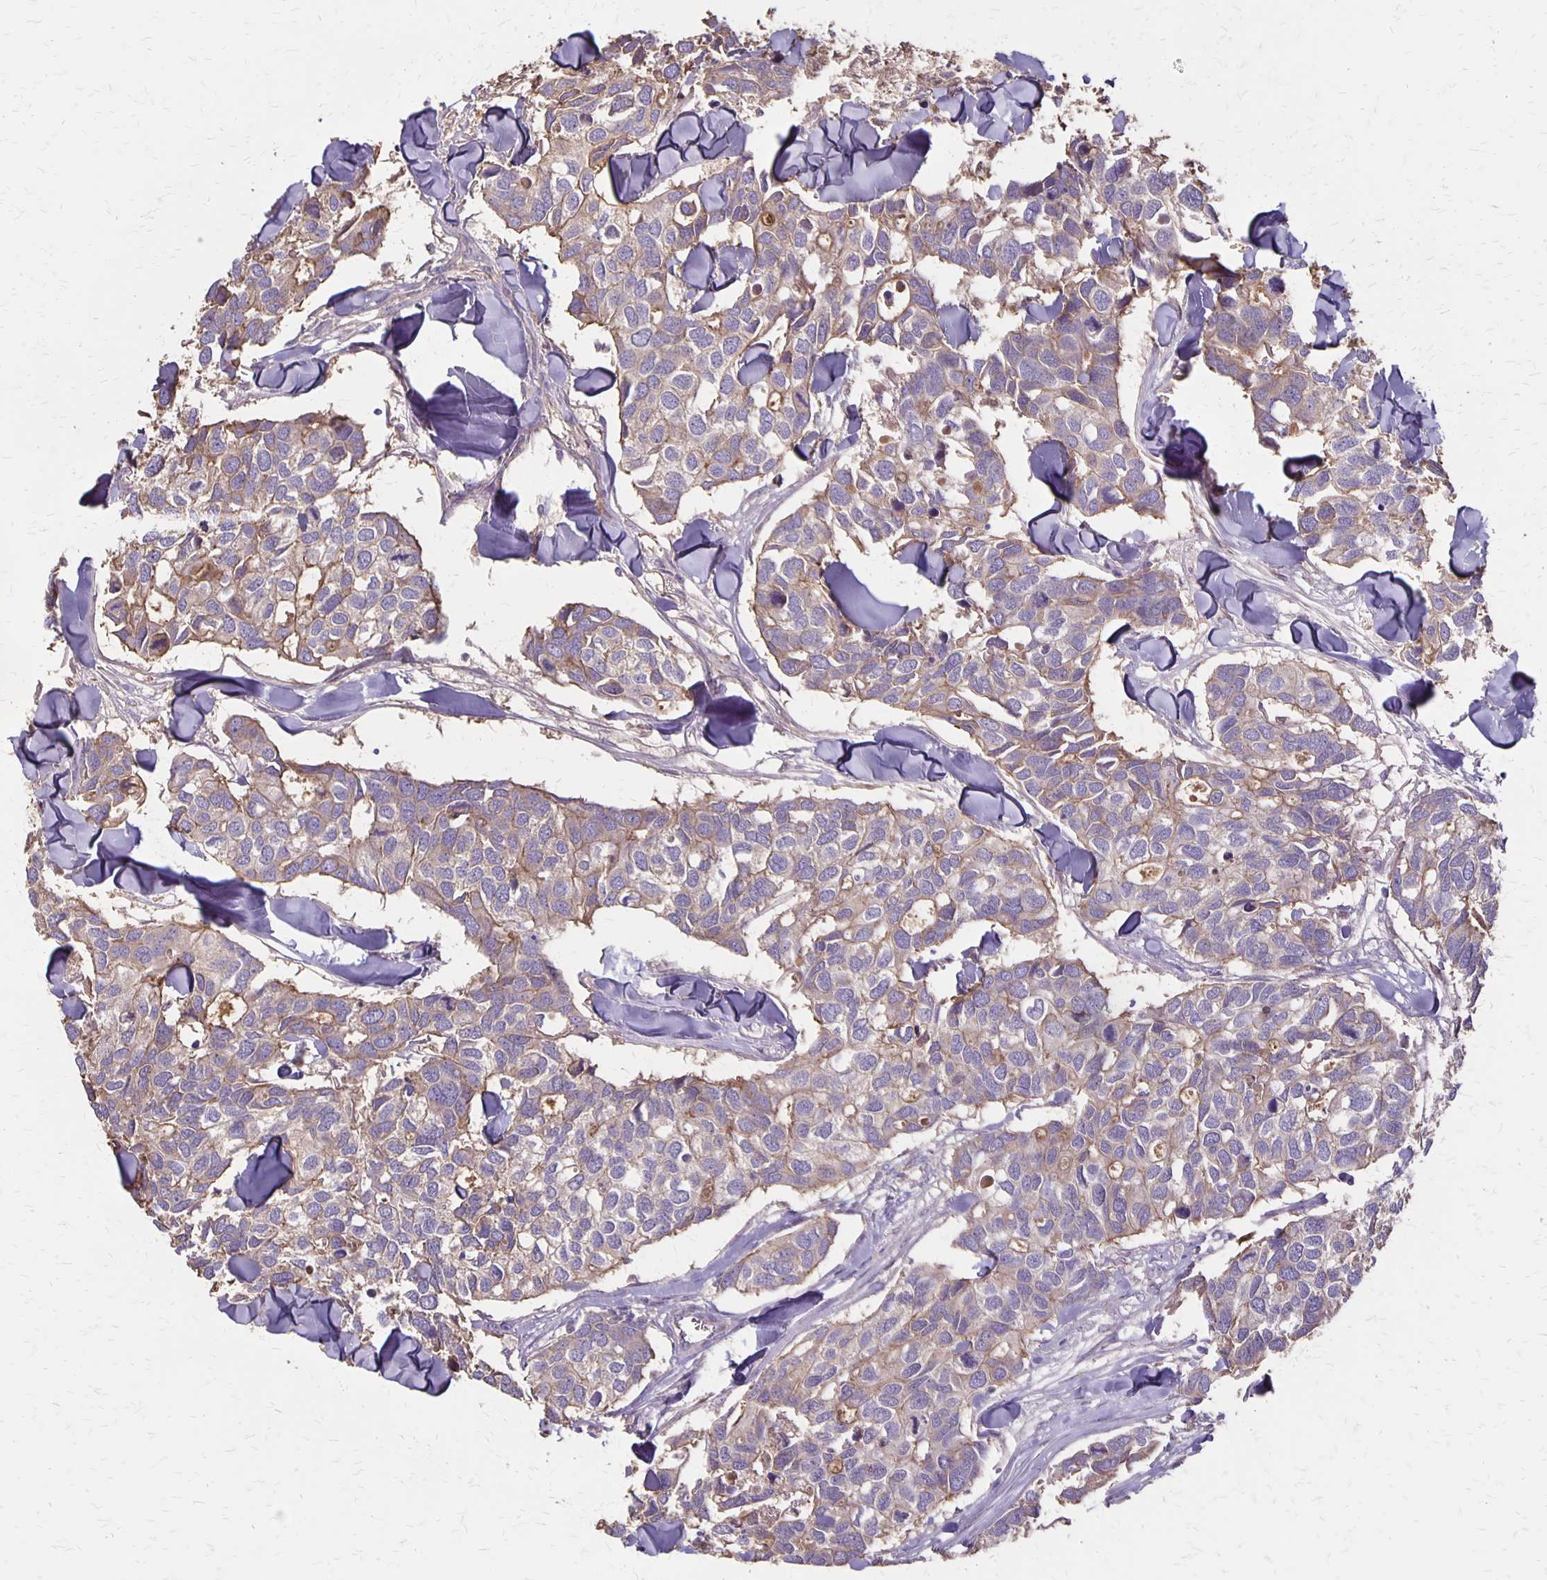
{"staining": {"intensity": "weak", "quantity": ">75%", "location": "cytoplasmic/membranous"}, "tissue": "breast cancer", "cell_type": "Tumor cells", "image_type": "cancer", "snomed": [{"axis": "morphology", "description": "Duct carcinoma"}, {"axis": "topography", "description": "Breast"}], "caption": "Tumor cells exhibit low levels of weak cytoplasmic/membranous staining in about >75% of cells in human intraductal carcinoma (breast).", "gene": "PROM2", "patient": {"sex": "female", "age": 83}}